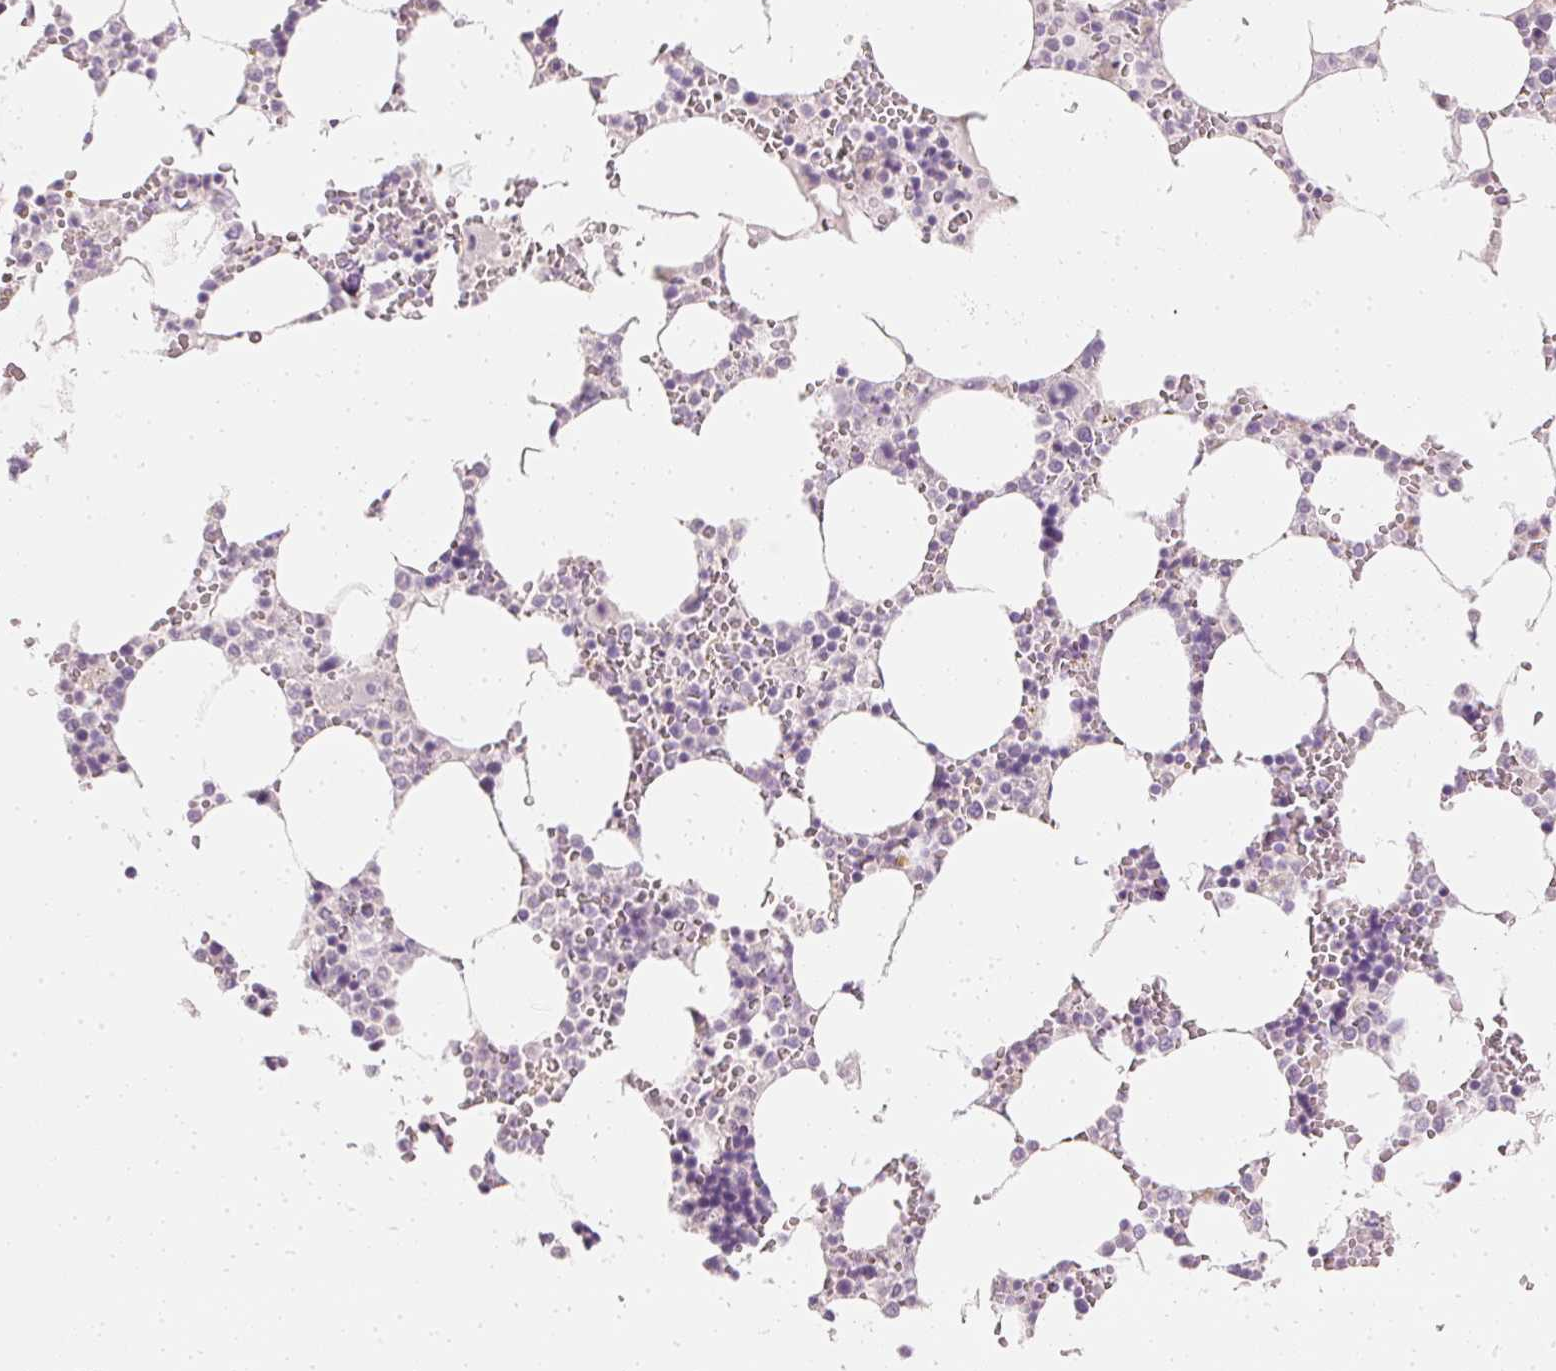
{"staining": {"intensity": "negative", "quantity": "none", "location": "none"}, "tissue": "bone marrow", "cell_type": "Hematopoietic cells", "image_type": "normal", "snomed": [{"axis": "morphology", "description": "Normal tissue, NOS"}, {"axis": "topography", "description": "Bone marrow"}], "caption": "A micrograph of bone marrow stained for a protein displays no brown staining in hematopoietic cells.", "gene": "ELAVL3", "patient": {"sex": "male", "age": 64}}